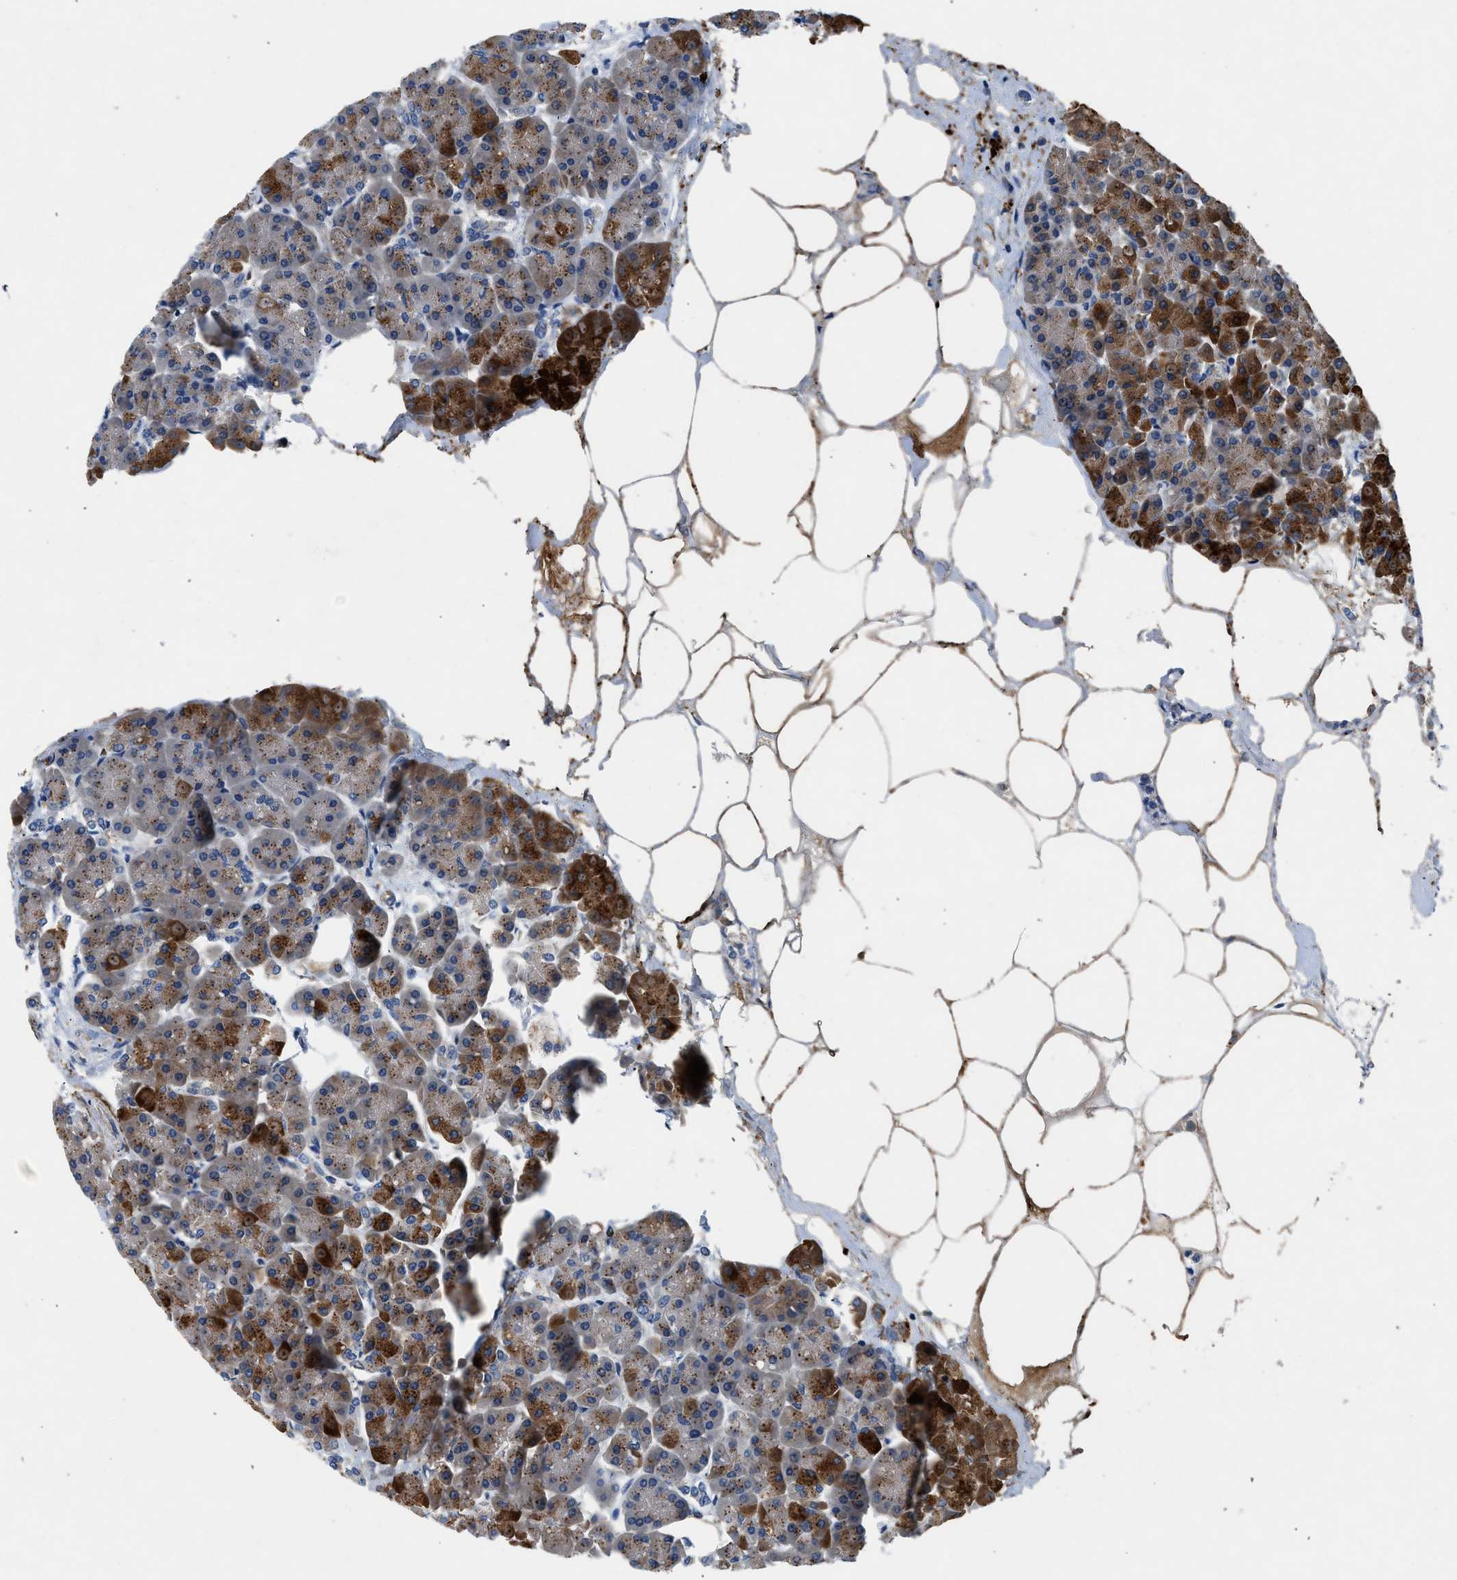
{"staining": {"intensity": "strong", "quantity": "25%-75%", "location": "cytoplasmic/membranous"}, "tissue": "pancreas", "cell_type": "Exocrine glandular cells", "image_type": "normal", "snomed": [{"axis": "morphology", "description": "Normal tissue, NOS"}, {"axis": "topography", "description": "Pancreas"}], "caption": "This is an image of IHC staining of unremarkable pancreas, which shows strong positivity in the cytoplasmic/membranous of exocrine glandular cells.", "gene": "COPS2", "patient": {"sex": "female", "age": 70}}